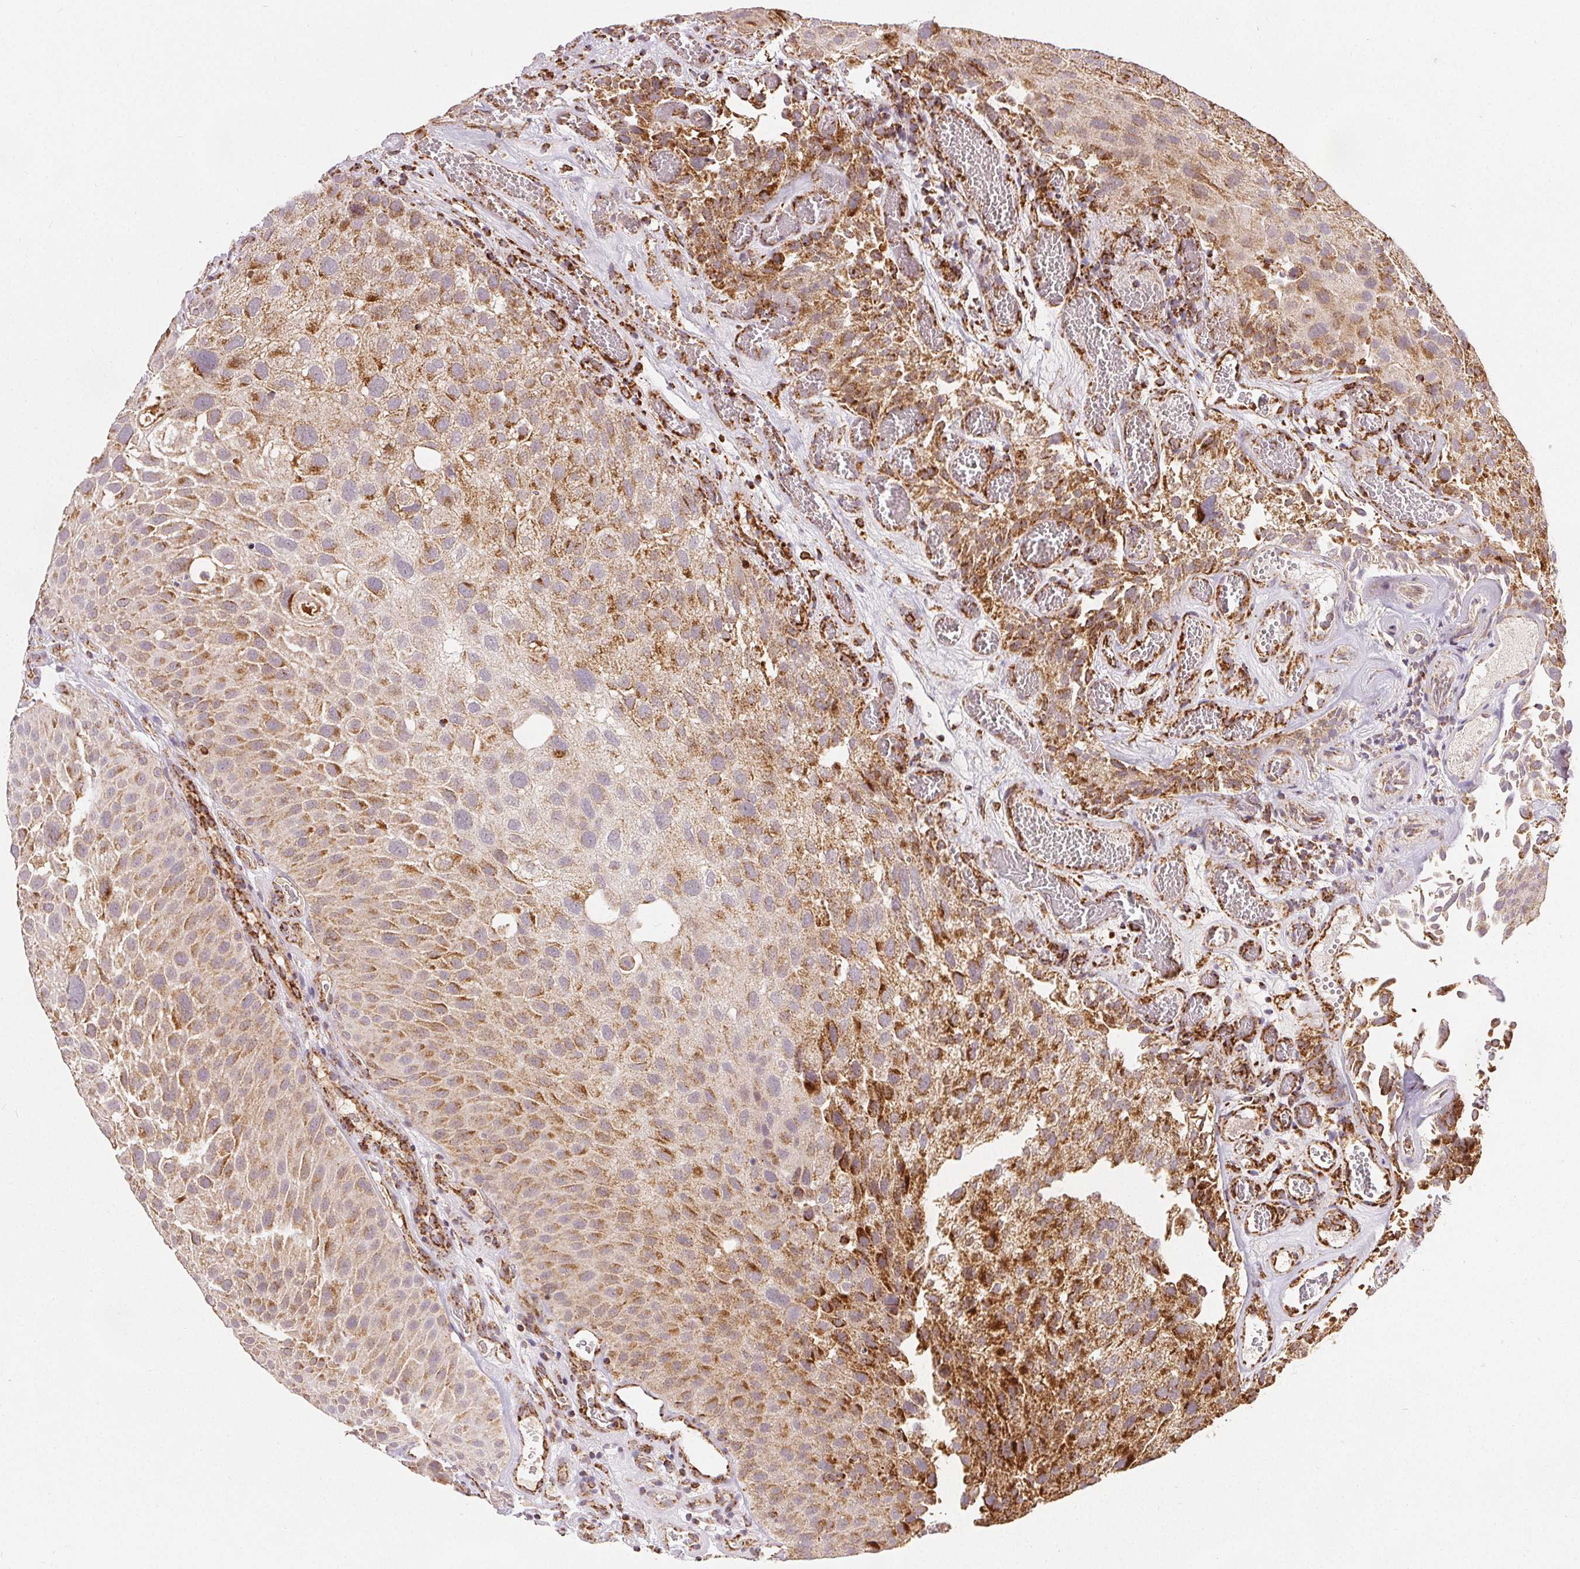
{"staining": {"intensity": "moderate", "quantity": ">75%", "location": "cytoplasmic/membranous"}, "tissue": "urothelial cancer", "cell_type": "Tumor cells", "image_type": "cancer", "snomed": [{"axis": "morphology", "description": "Urothelial carcinoma, Low grade"}, {"axis": "topography", "description": "Urinary bladder"}], "caption": "Low-grade urothelial carcinoma tissue displays moderate cytoplasmic/membranous staining in approximately >75% of tumor cells, visualized by immunohistochemistry.", "gene": "SDHB", "patient": {"sex": "male", "age": 72}}